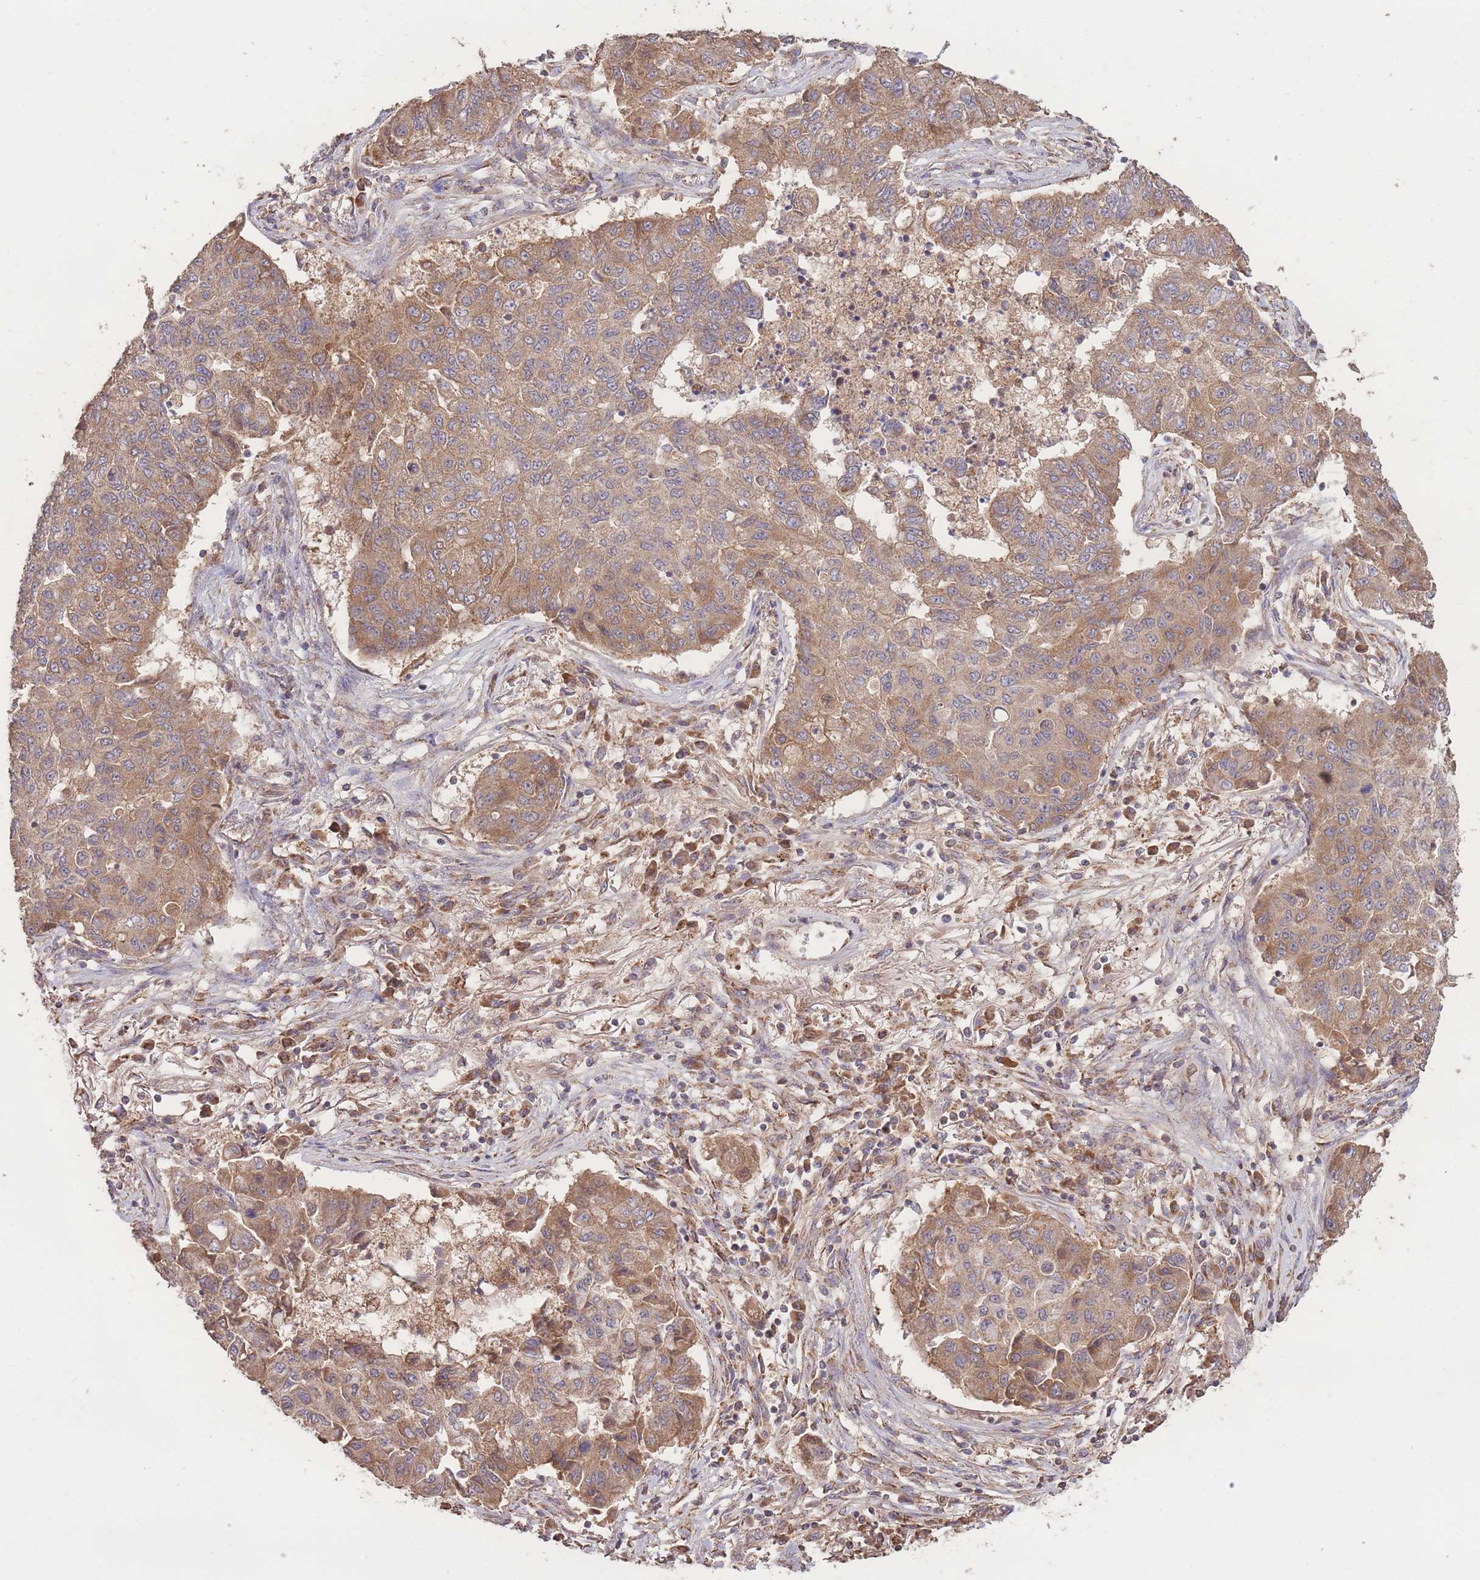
{"staining": {"intensity": "moderate", "quantity": ">75%", "location": "cytoplasmic/membranous"}, "tissue": "lung cancer", "cell_type": "Tumor cells", "image_type": "cancer", "snomed": [{"axis": "morphology", "description": "Squamous cell carcinoma, NOS"}, {"axis": "topography", "description": "Lung"}], "caption": "Immunohistochemical staining of human lung cancer exhibits medium levels of moderate cytoplasmic/membranous staining in approximately >75% of tumor cells.", "gene": "EEF1AKMT1", "patient": {"sex": "male", "age": 74}}